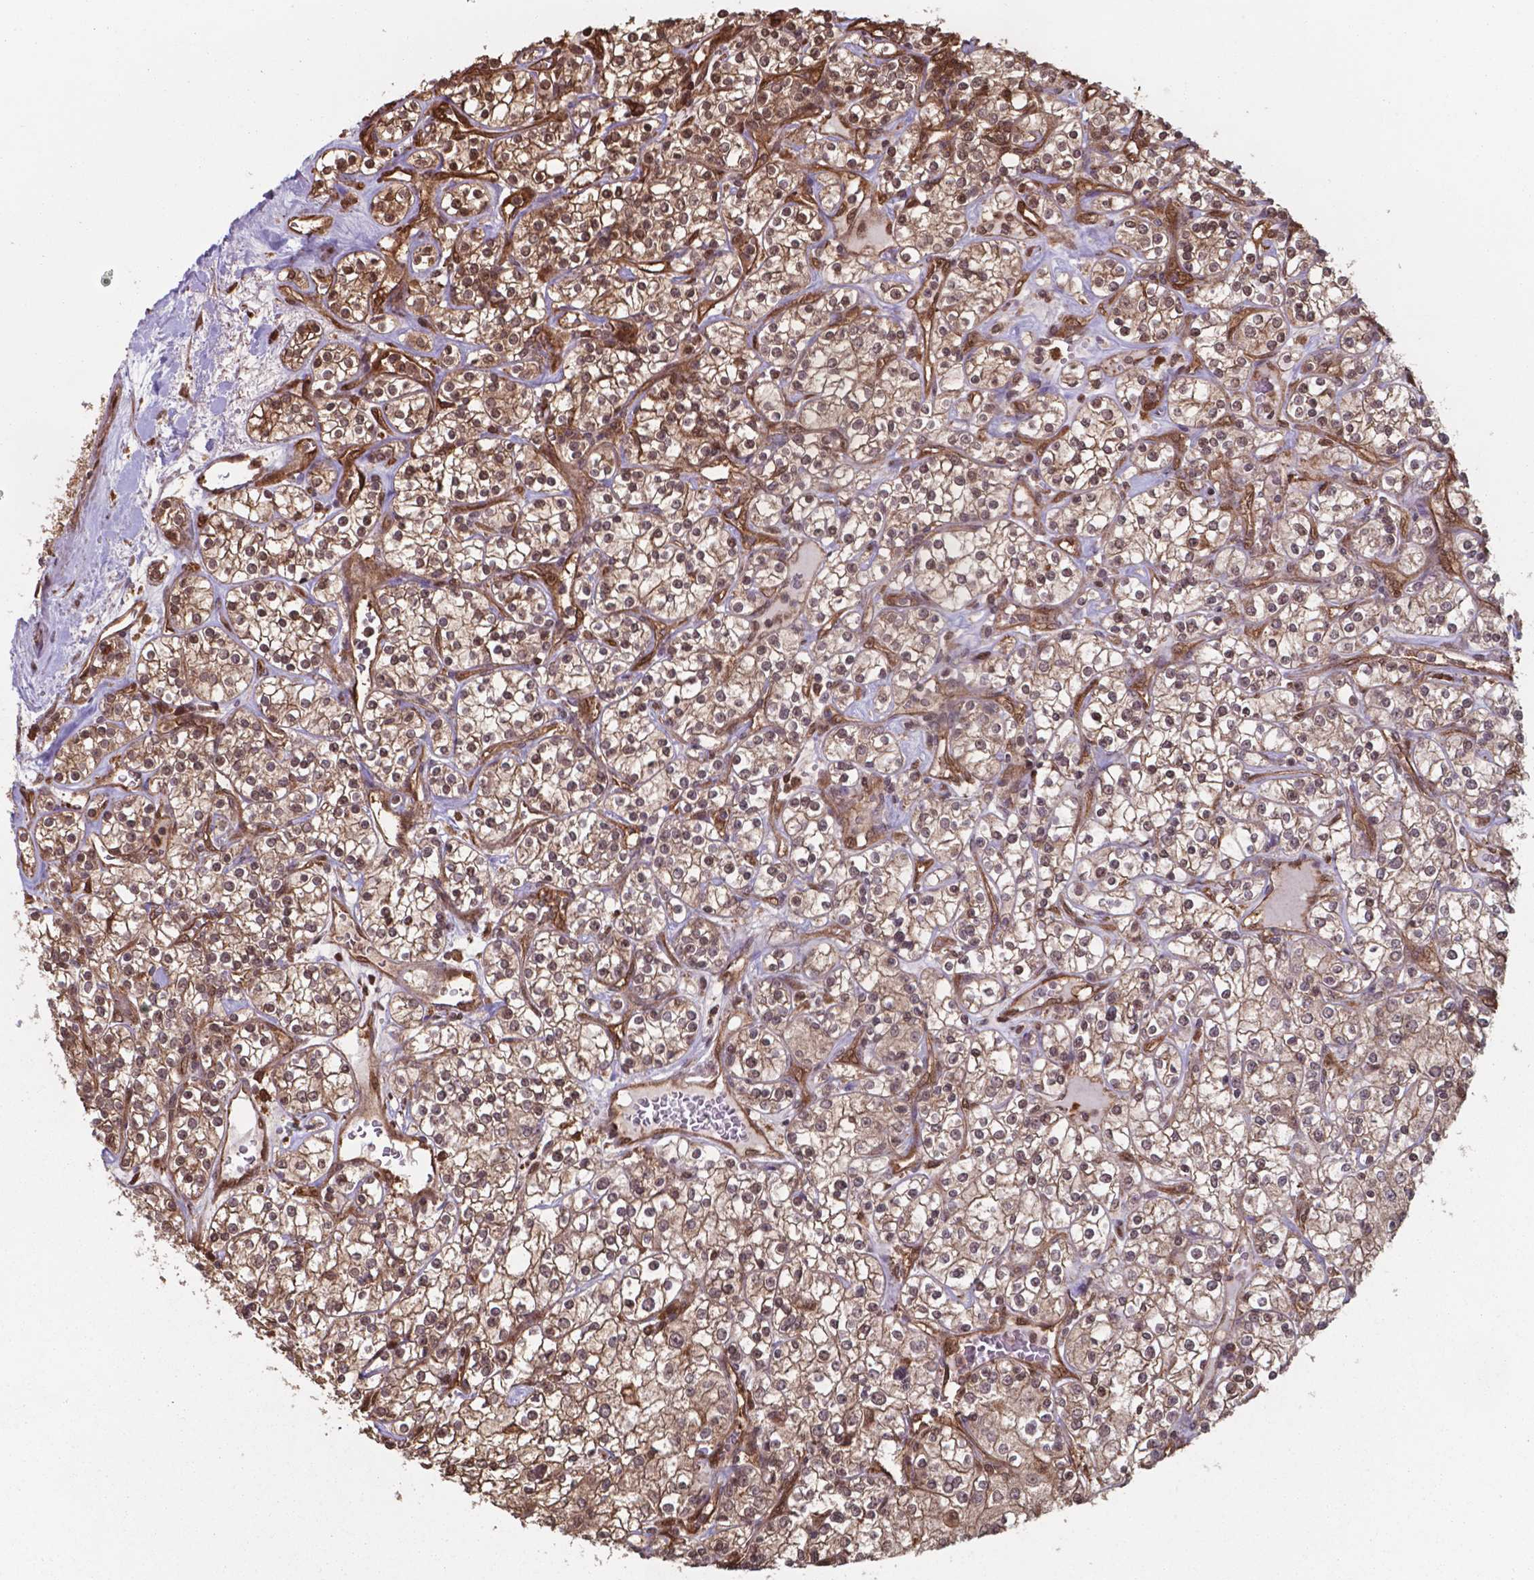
{"staining": {"intensity": "moderate", "quantity": ">75%", "location": "cytoplasmic/membranous,nuclear"}, "tissue": "renal cancer", "cell_type": "Tumor cells", "image_type": "cancer", "snomed": [{"axis": "morphology", "description": "Adenocarcinoma, NOS"}, {"axis": "topography", "description": "Kidney"}], "caption": "This image displays IHC staining of adenocarcinoma (renal), with medium moderate cytoplasmic/membranous and nuclear staining in approximately >75% of tumor cells.", "gene": "CHP2", "patient": {"sex": "male", "age": 77}}